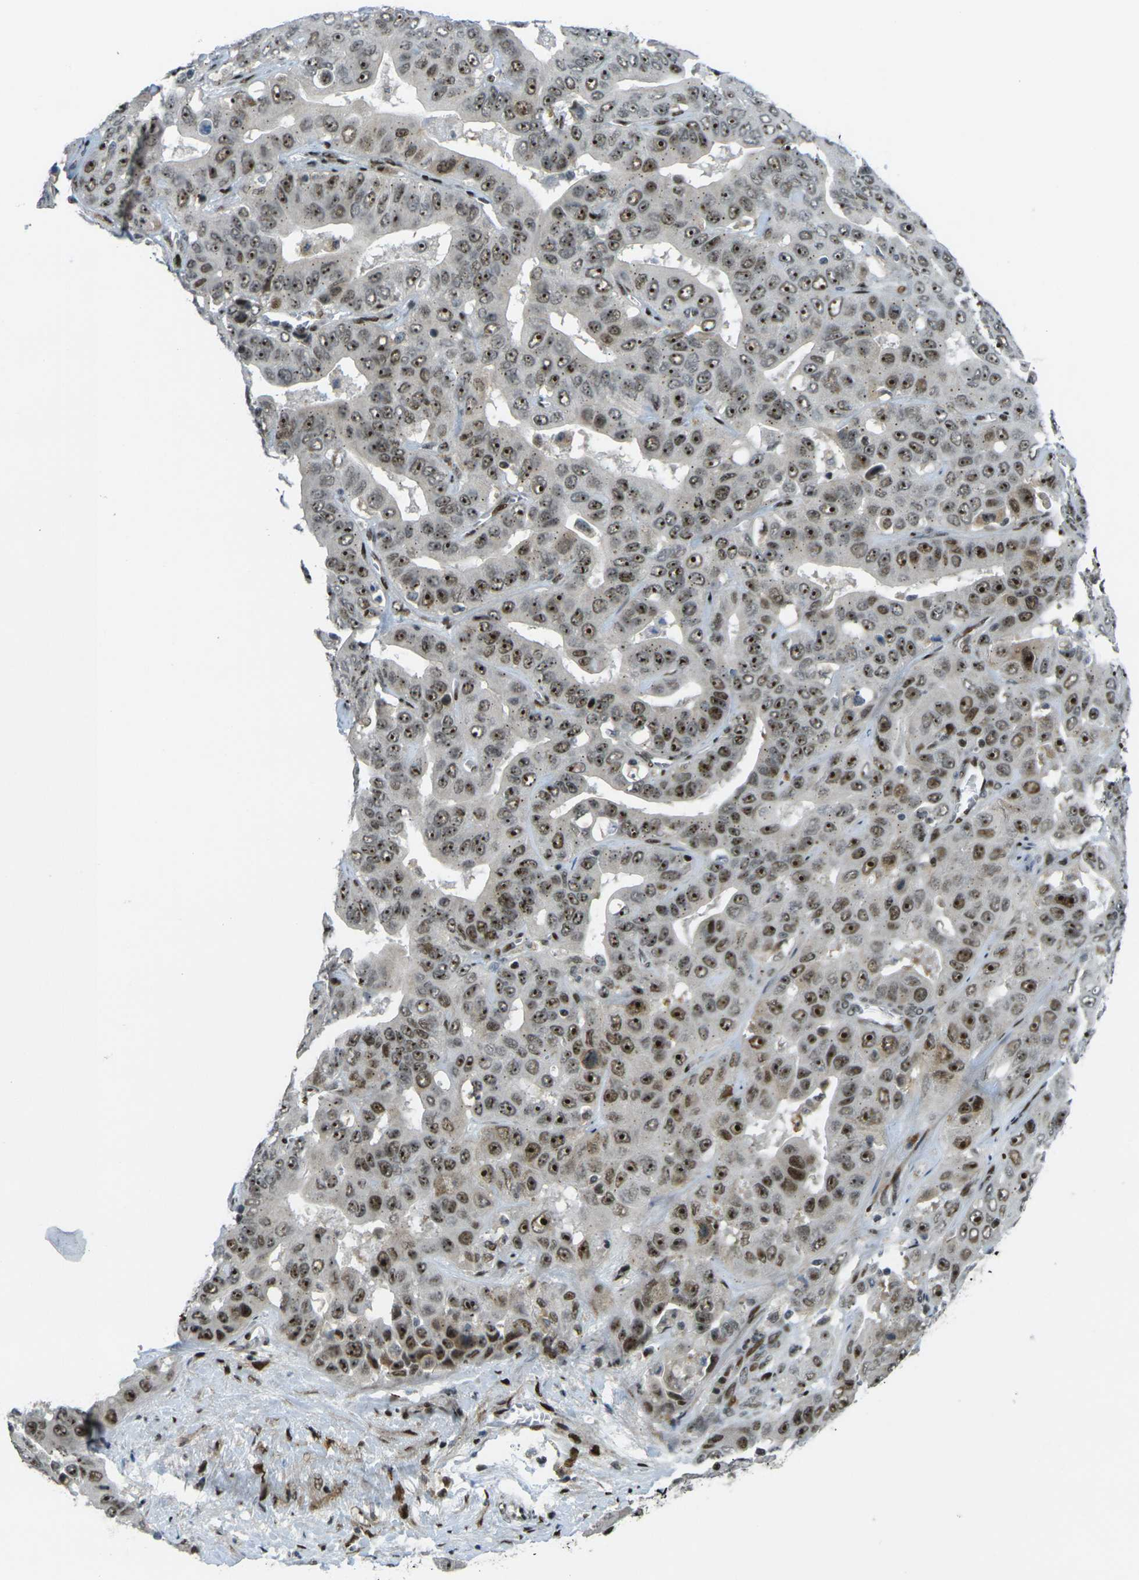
{"staining": {"intensity": "strong", "quantity": ">75%", "location": "nuclear"}, "tissue": "liver cancer", "cell_type": "Tumor cells", "image_type": "cancer", "snomed": [{"axis": "morphology", "description": "Cholangiocarcinoma"}, {"axis": "topography", "description": "Liver"}], "caption": "Strong nuclear expression for a protein is present in about >75% of tumor cells of cholangiocarcinoma (liver) using immunohistochemistry.", "gene": "UBE2C", "patient": {"sex": "female", "age": 52}}